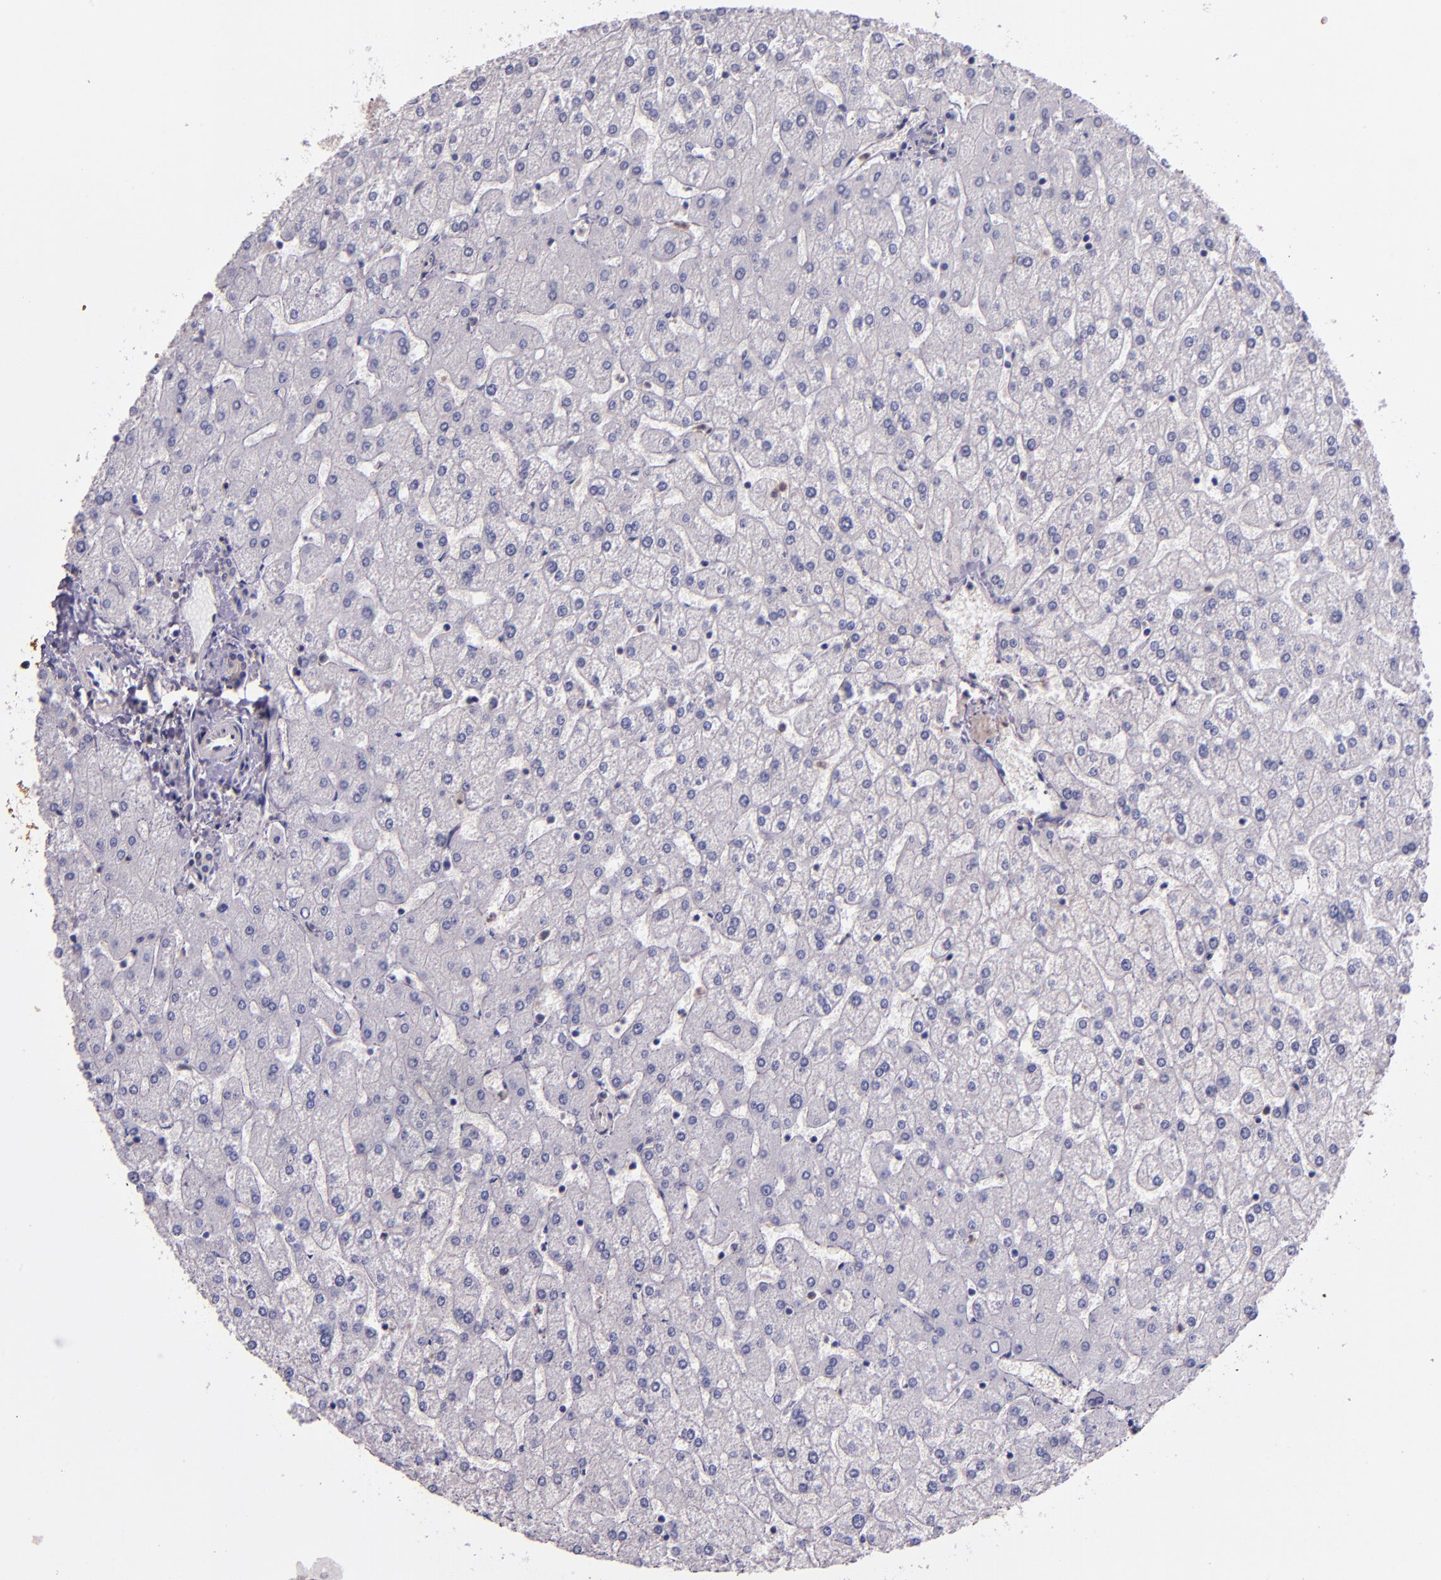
{"staining": {"intensity": "negative", "quantity": "none", "location": "none"}, "tissue": "liver", "cell_type": "Cholangiocytes", "image_type": "normal", "snomed": [{"axis": "morphology", "description": "Normal tissue, NOS"}, {"axis": "topography", "description": "Liver"}], "caption": "Normal liver was stained to show a protein in brown. There is no significant staining in cholangiocytes. Nuclei are stained in blue.", "gene": "STAT6", "patient": {"sex": "female", "age": 32}}